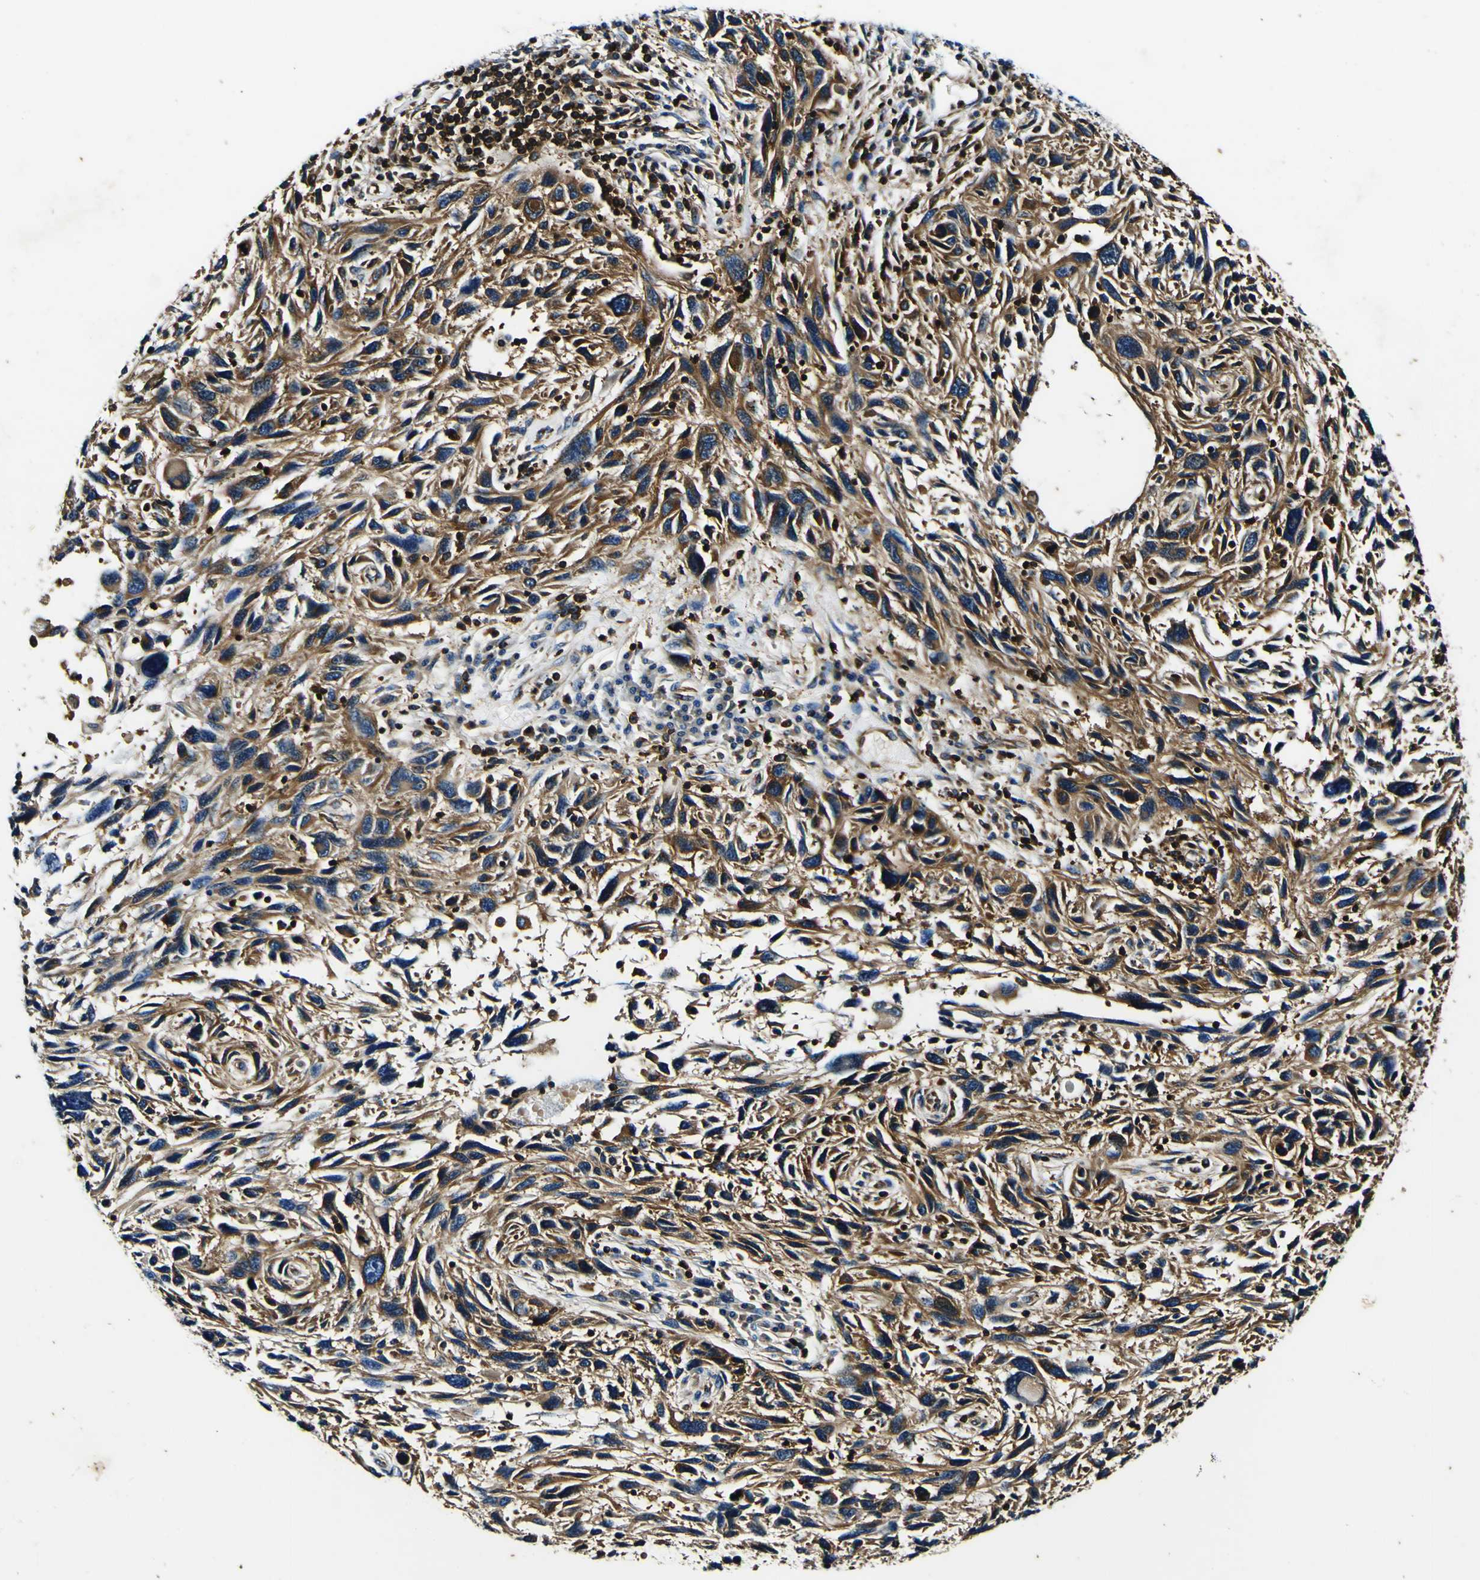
{"staining": {"intensity": "strong", "quantity": ">75%", "location": "cytoplasmic/membranous"}, "tissue": "melanoma", "cell_type": "Tumor cells", "image_type": "cancer", "snomed": [{"axis": "morphology", "description": "Malignant melanoma, NOS"}, {"axis": "topography", "description": "Skin"}], "caption": "Protein expression analysis of malignant melanoma exhibits strong cytoplasmic/membranous expression in approximately >75% of tumor cells. (Stains: DAB in brown, nuclei in blue, Microscopy: brightfield microscopy at high magnification).", "gene": "RHOT2", "patient": {"sex": "male", "age": 53}}